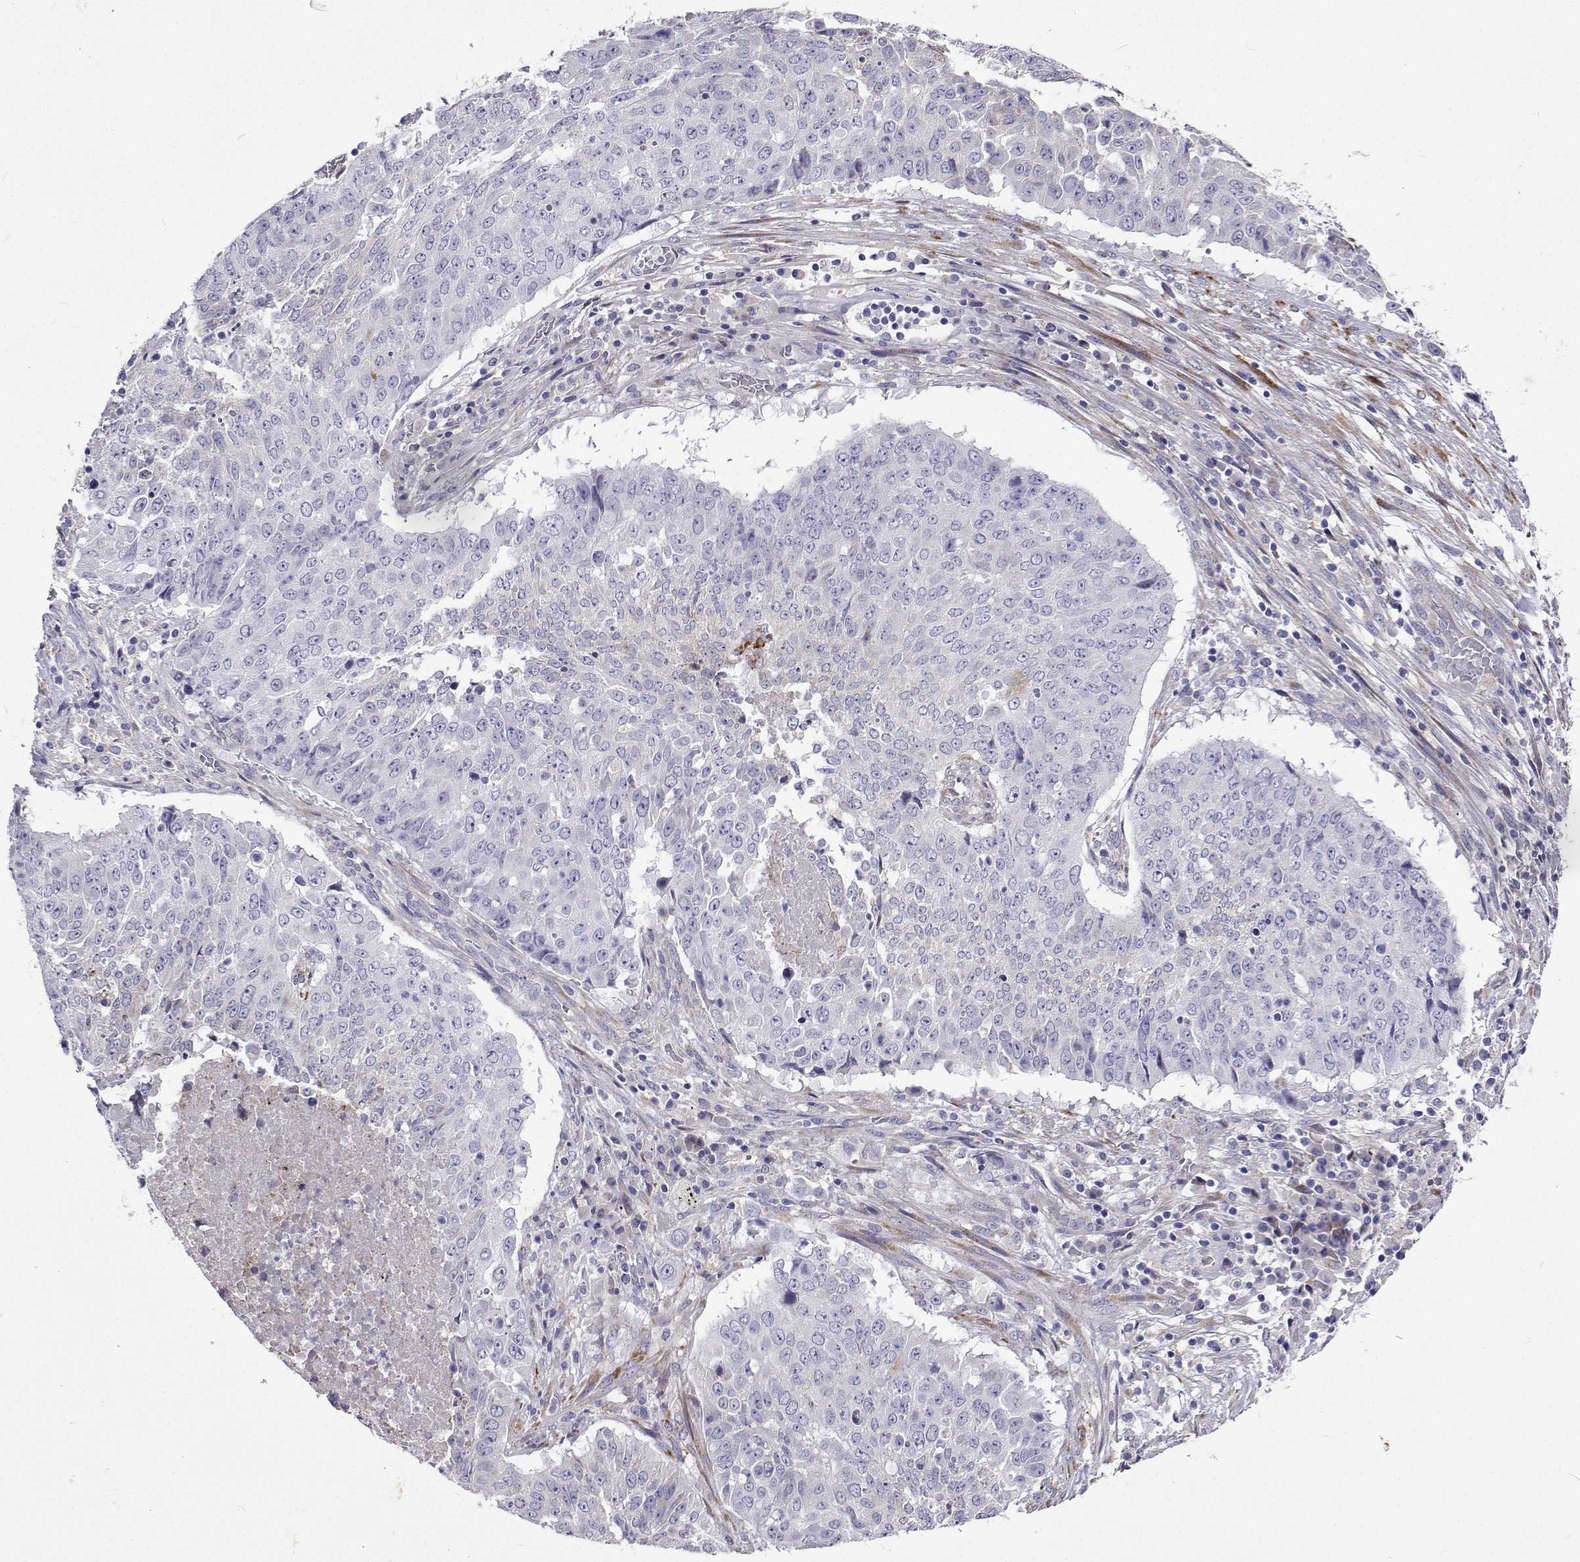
{"staining": {"intensity": "negative", "quantity": "none", "location": "none"}, "tissue": "lung cancer", "cell_type": "Tumor cells", "image_type": "cancer", "snomed": [{"axis": "morphology", "description": "Normal tissue, NOS"}, {"axis": "morphology", "description": "Squamous cell carcinoma, NOS"}, {"axis": "topography", "description": "Bronchus"}, {"axis": "topography", "description": "Lung"}], "caption": "Protein analysis of lung squamous cell carcinoma shows no significant positivity in tumor cells.", "gene": "LHFPL7", "patient": {"sex": "male", "age": 64}}